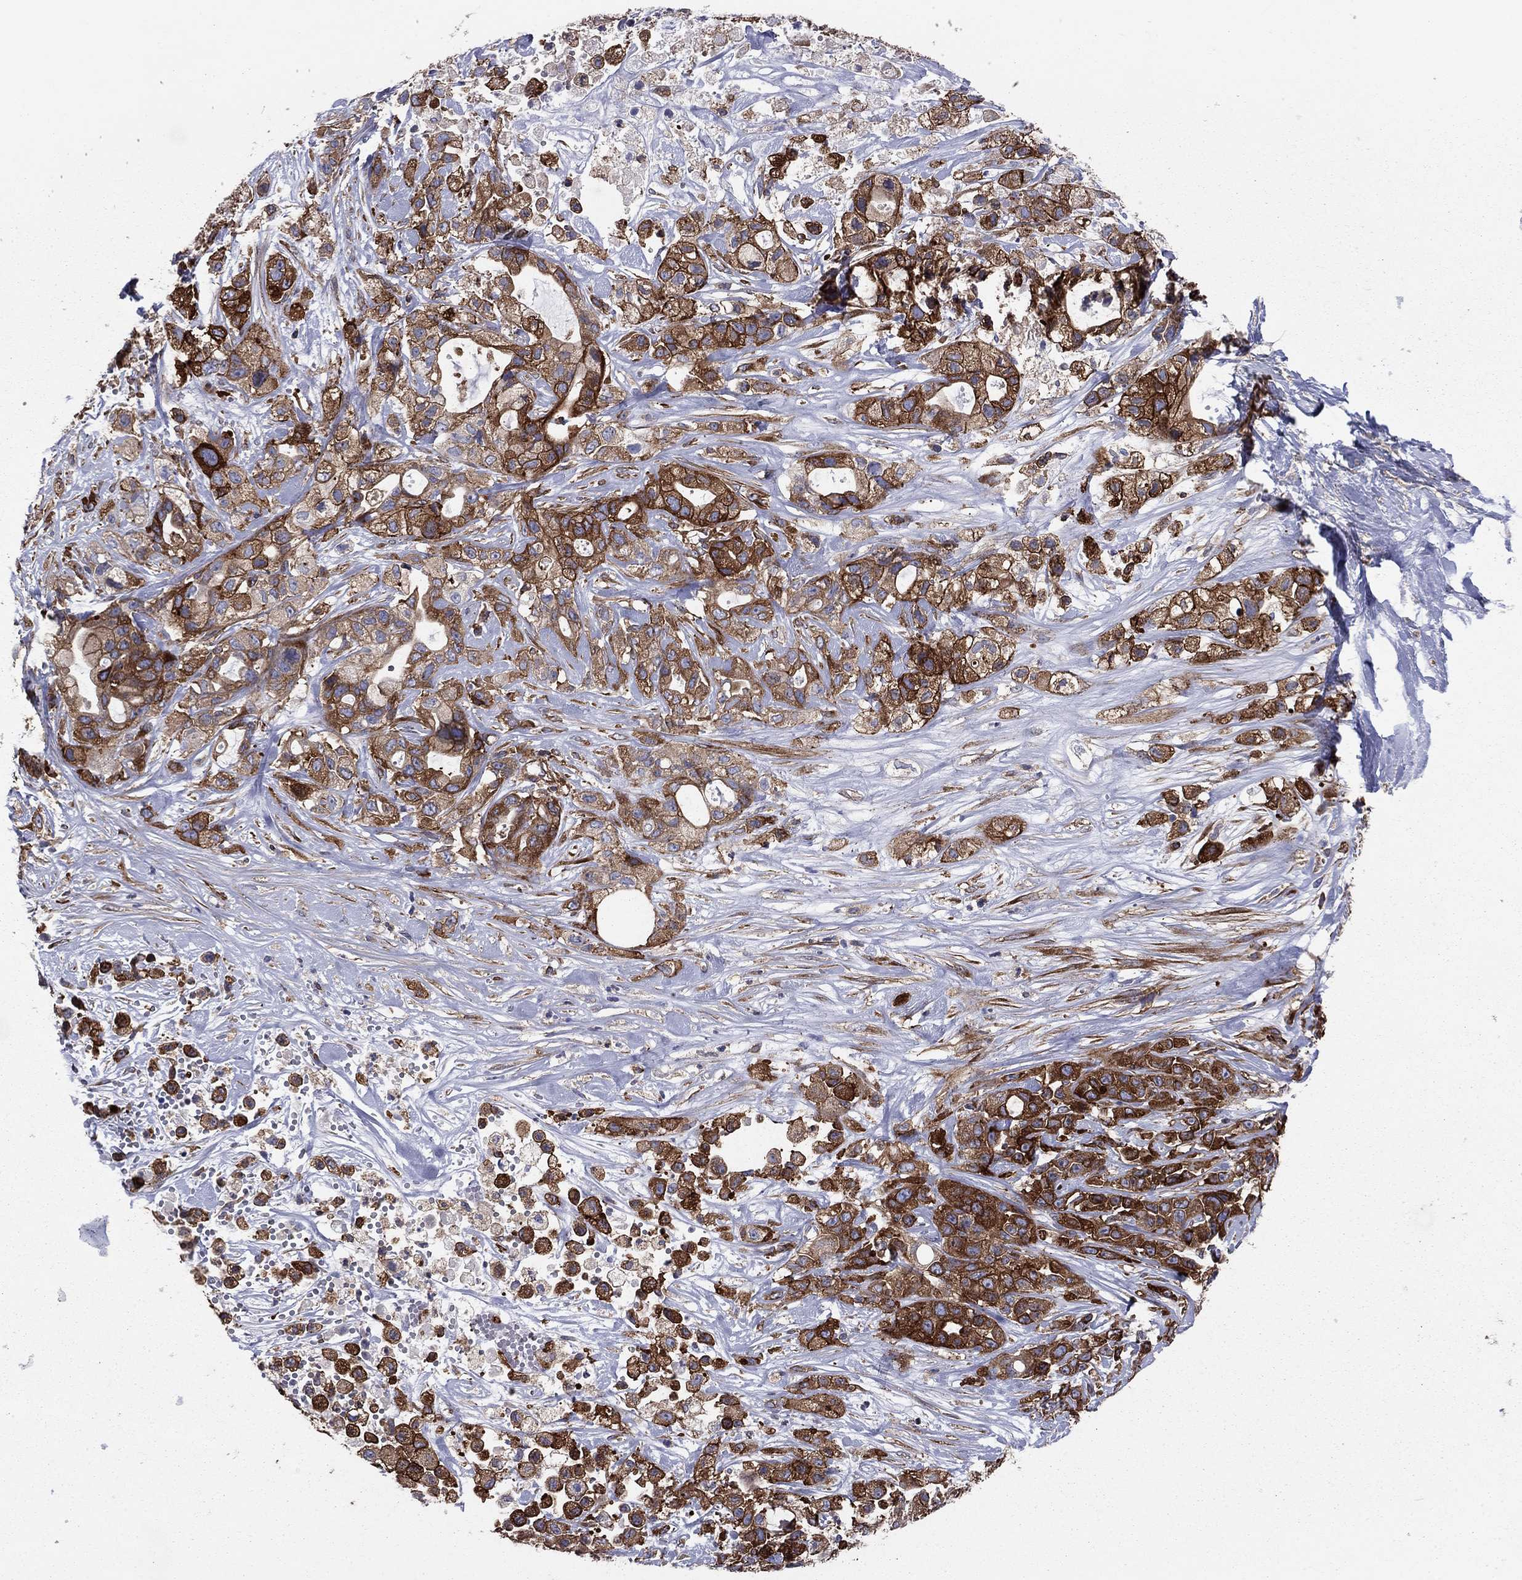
{"staining": {"intensity": "strong", "quantity": "25%-75%", "location": "cytoplasmic/membranous"}, "tissue": "pancreatic cancer", "cell_type": "Tumor cells", "image_type": "cancer", "snomed": [{"axis": "morphology", "description": "Adenocarcinoma, NOS"}, {"axis": "topography", "description": "Pancreas"}], "caption": "Strong cytoplasmic/membranous protein expression is seen in approximately 25%-75% of tumor cells in pancreatic cancer (adenocarcinoma). (DAB IHC with brightfield microscopy, high magnification).", "gene": "EHBP1L1", "patient": {"sex": "male", "age": 44}}